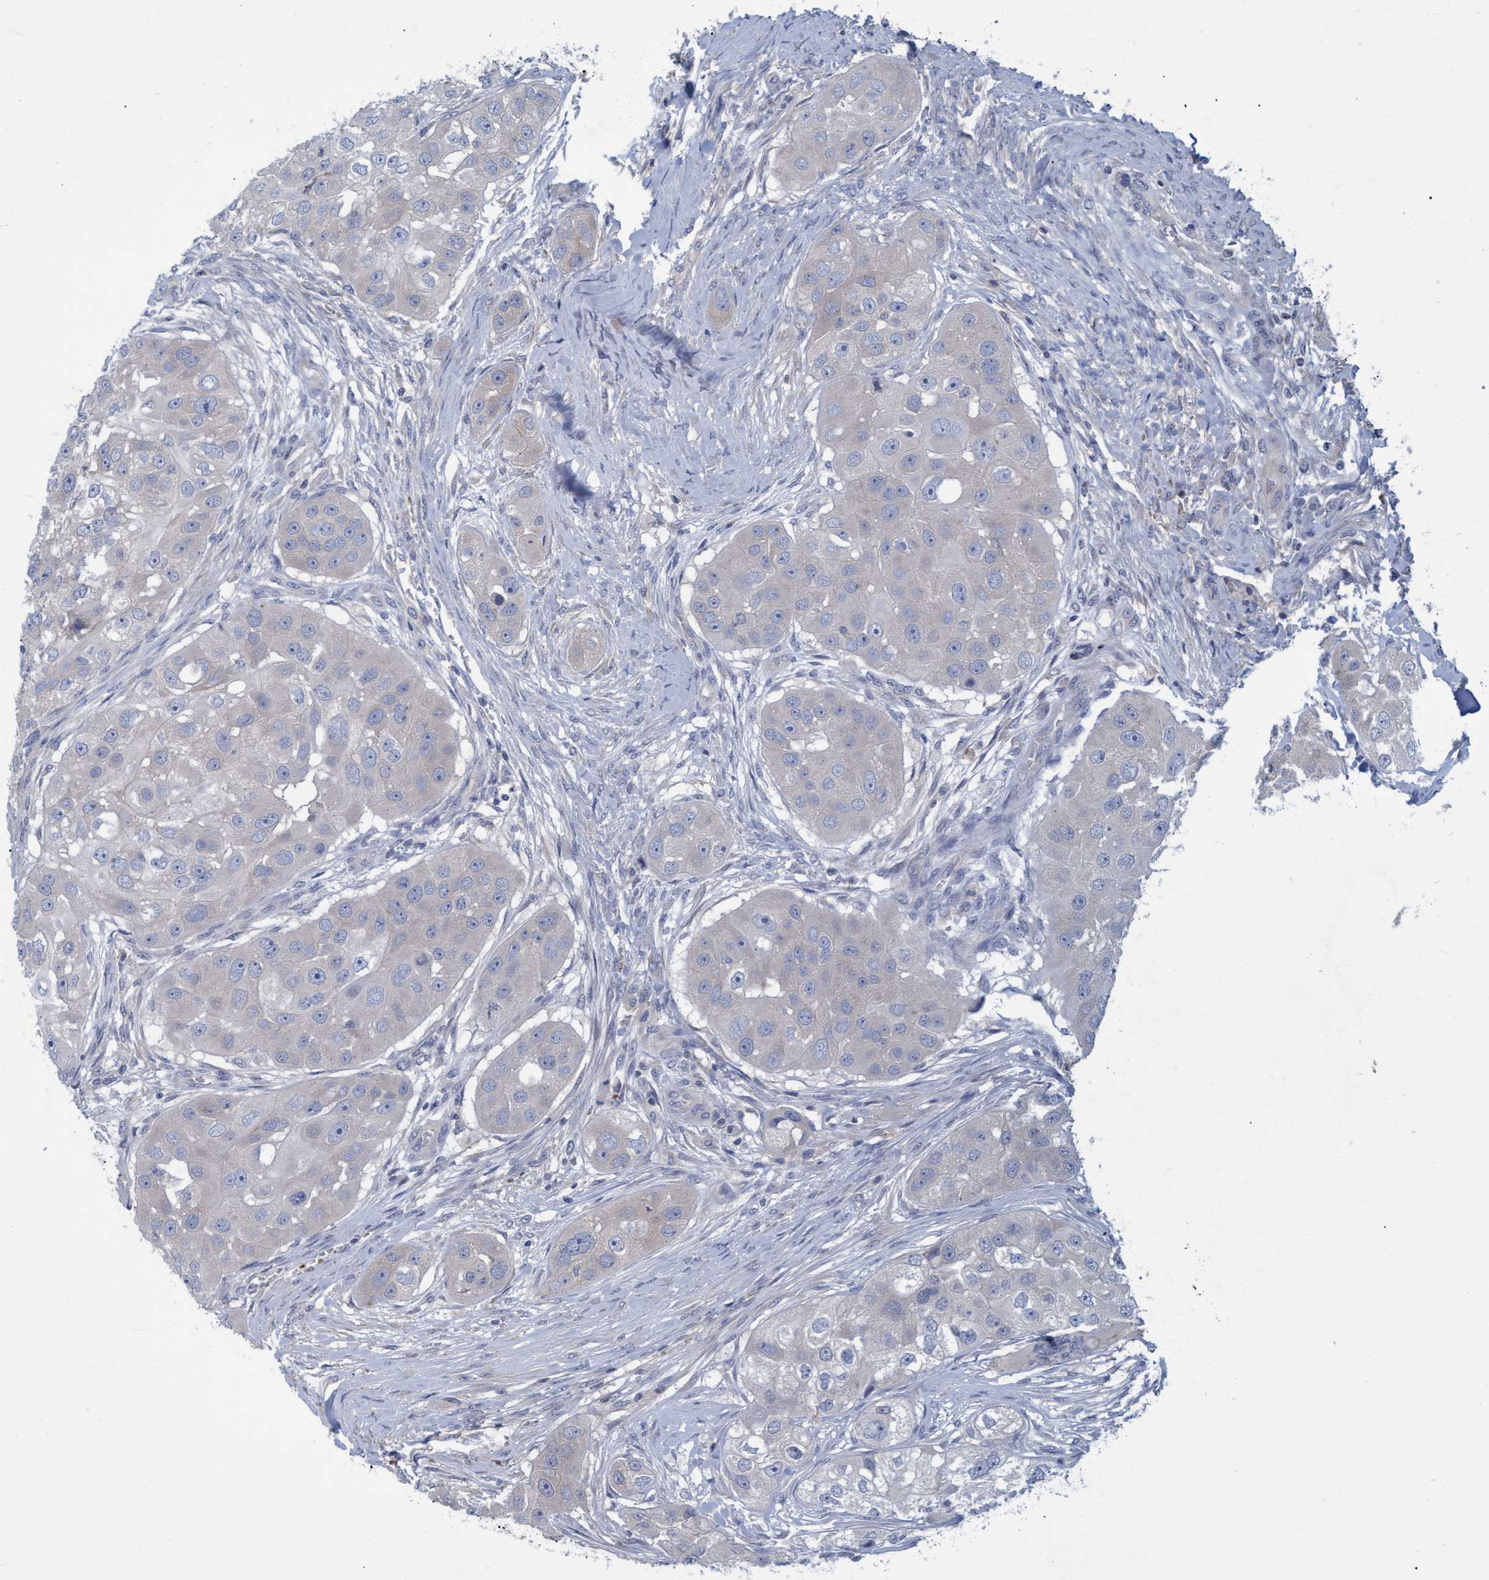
{"staining": {"intensity": "negative", "quantity": "none", "location": "none"}, "tissue": "head and neck cancer", "cell_type": "Tumor cells", "image_type": "cancer", "snomed": [{"axis": "morphology", "description": "Normal tissue, NOS"}, {"axis": "morphology", "description": "Squamous cell carcinoma, NOS"}, {"axis": "topography", "description": "Skeletal muscle"}, {"axis": "topography", "description": "Head-Neck"}], "caption": "Immunohistochemistry image of neoplastic tissue: head and neck squamous cell carcinoma stained with DAB (3,3'-diaminobenzidine) reveals no significant protein staining in tumor cells. (Stains: DAB (3,3'-diaminobenzidine) IHC with hematoxylin counter stain, Microscopy: brightfield microscopy at high magnification).", "gene": "NAA15", "patient": {"sex": "male", "age": 51}}